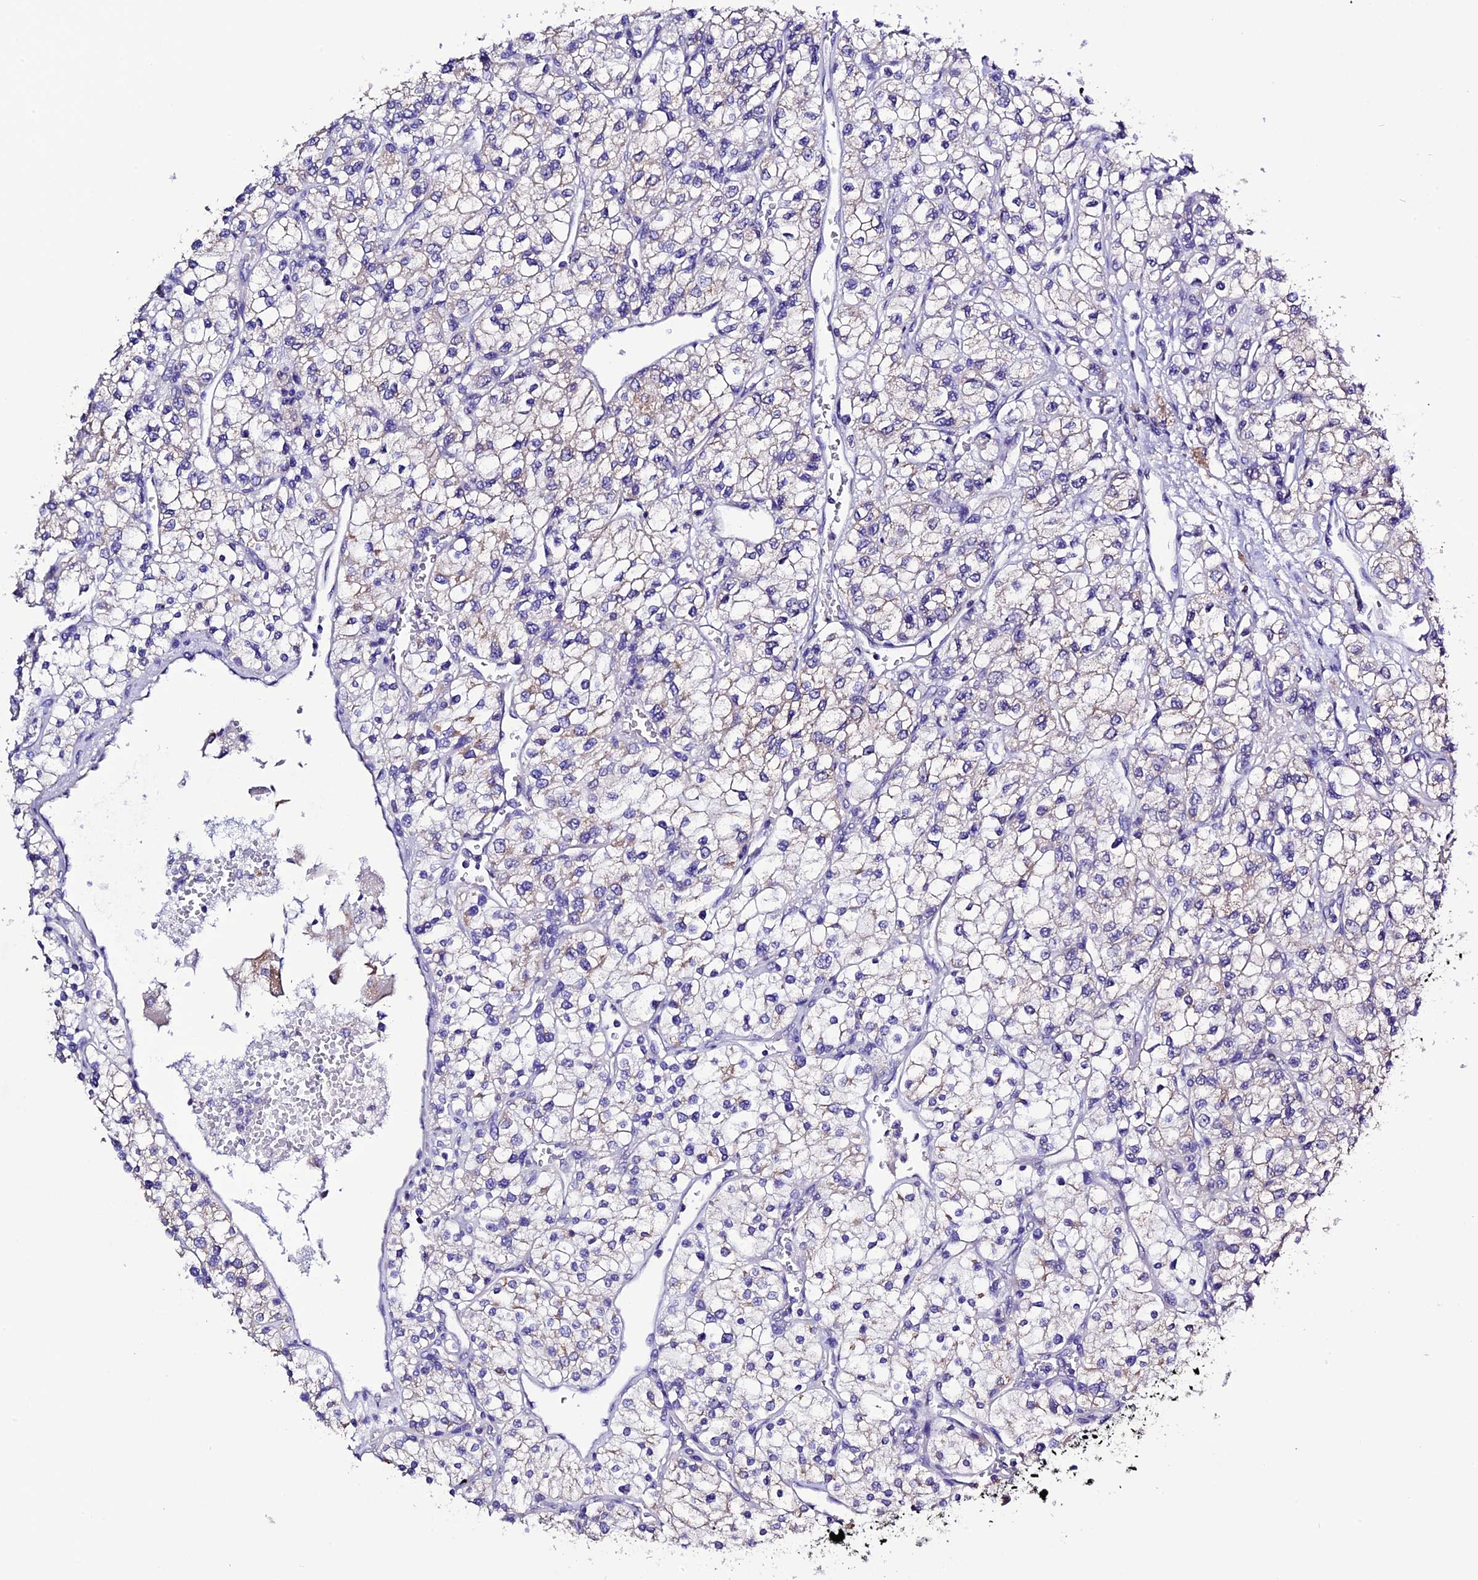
{"staining": {"intensity": "negative", "quantity": "none", "location": "none"}, "tissue": "renal cancer", "cell_type": "Tumor cells", "image_type": "cancer", "snomed": [{"axis": "morphology", "description": "Adenocarcinoma, NOS"}, {"axis": "topography", "description": "Kidney"}], "caption": "Immunohistochemical staining of renal adenocarcinoma displays no significant expression in tumor cells.", "gene": "DIS3L", "patient": {"sex": "male", "age": 80}}